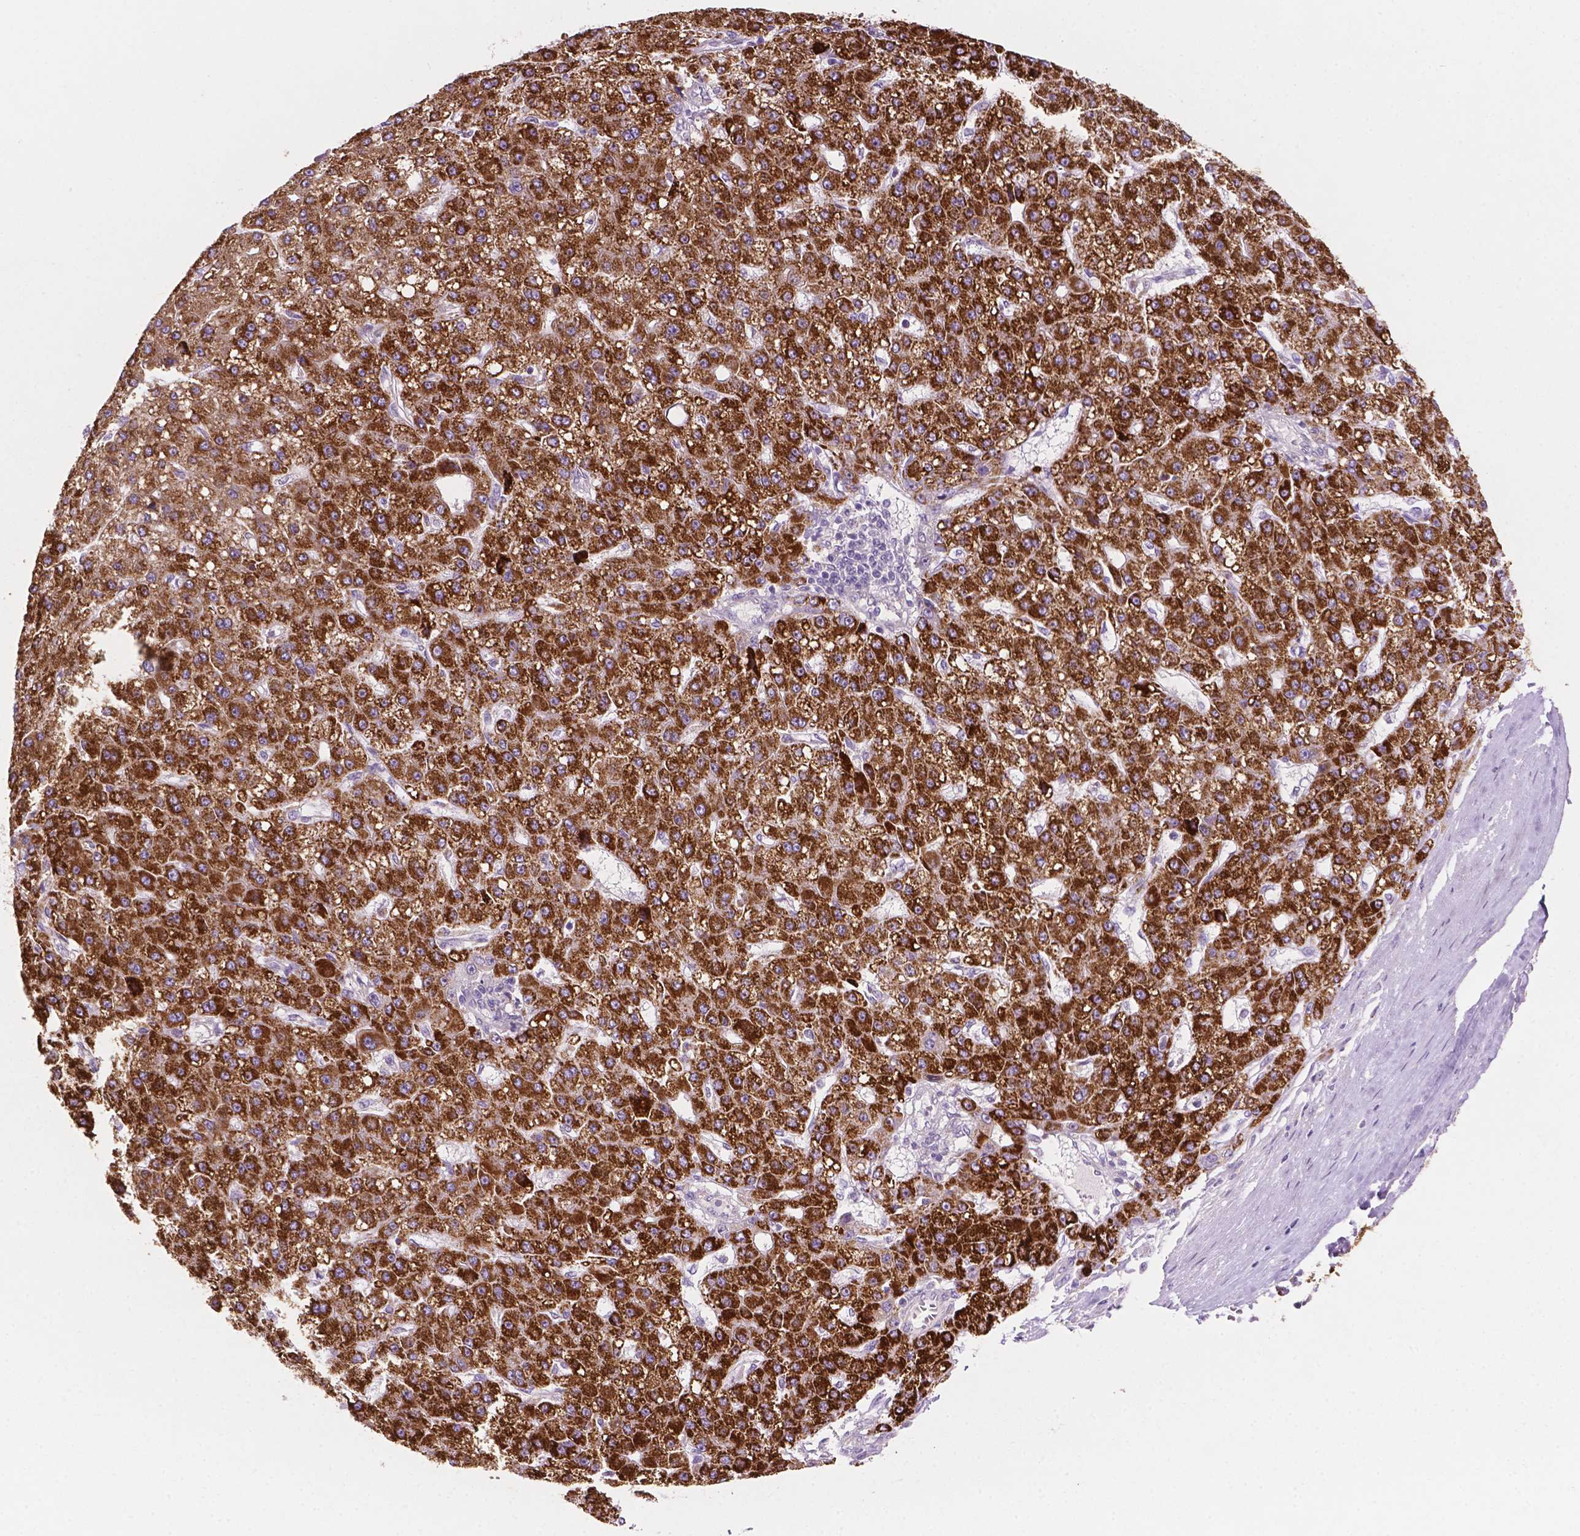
{"staining": {"intensity": "strong", "quantity": ">75%", "location": "cytoplasmic/membranous"}, "tissue": "liver cancer", "cell_type": "Tumor cells", "image_type": "cancer", "snomed": [{"axis": "morphology", "description": "Carcinoma, Hepatocellular, NOS"}, {"axis": "topography", "description": "Liver"}], "caption": "A brown stain labels strong cytoplasmic/membranous staining of a protein in human liver hepatocellular carcinoma tumor cells.", "gene": "LRP1B", "patient": {"sex": "male", "age": 67}}